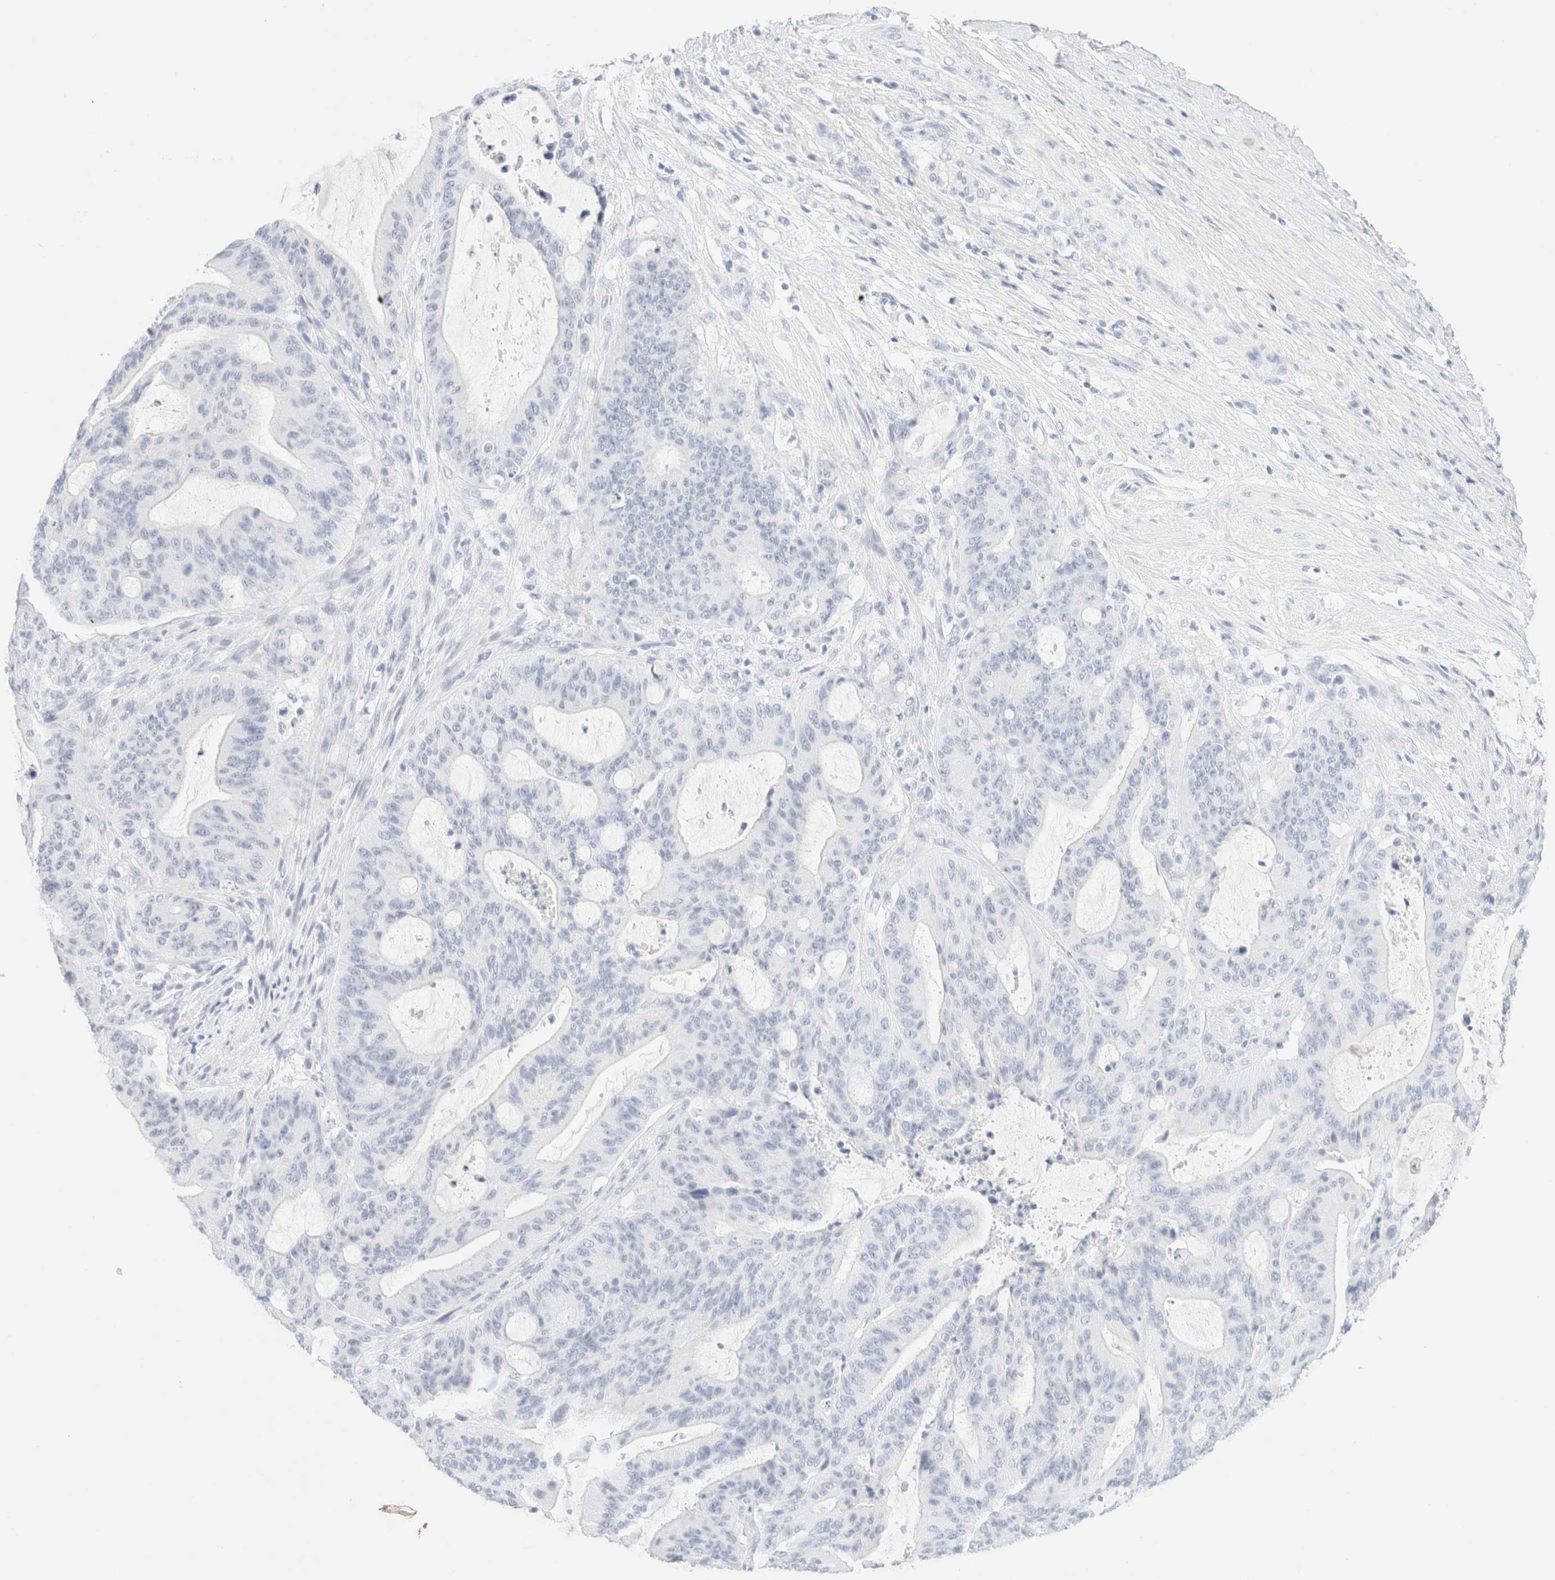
{"staining": {"intensity": "negative", "quantity": "none", "location": "none"}, "tissue": "liver cancer", "cell_type": "Tumor cells", "image_type": "cancer", "snomed": [{"axis": "morphology", "description": "Normal tissue, NOS"}, {"axis": "morphology", "description": "Cholangiocarcinoma"}, {"axis": "topography", "description": "Liver"}, {"axis": "topography", "description": "Peripheral nerve tissue"}], "caption": "A histopathology image of human liver cancer (cholangiocarcinoma) is negative for staining in tumor cells.", "gene": "KRT15", "patient": {"sex": "female", "age": 73}}